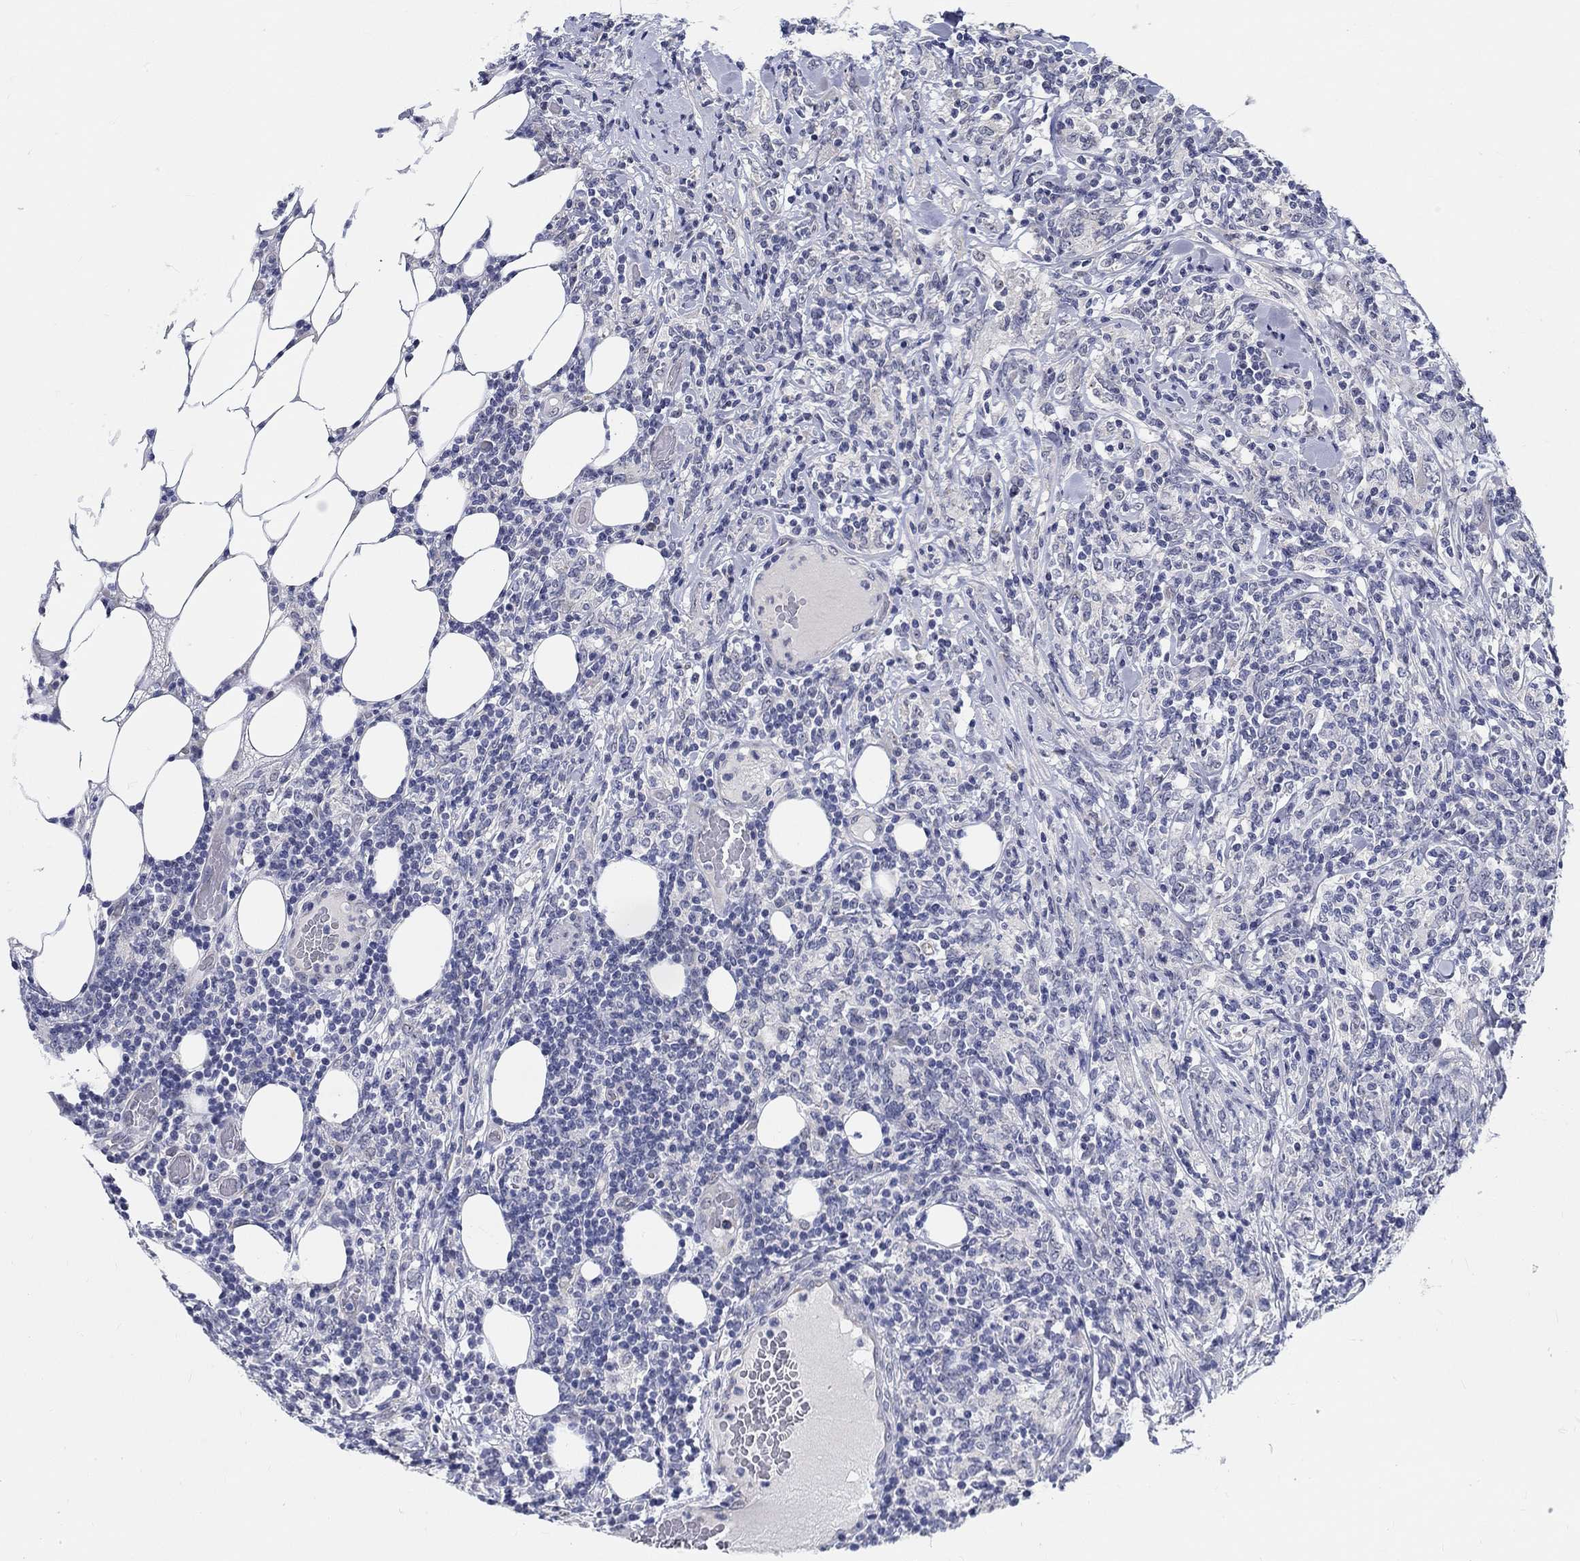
{"staining": {"intensity": "negative", "quantity": "none", "location": "none"}, "tissue": "lymphoma", "cell_type": "Tumor cells", "image_type": "cancer", "snomed": [{"axis": "morphology", "description": "Malignant lymphoma, non-Hodgkin's type, High grade"}, {"axis": "topography", "description": "Lymph node"}], "caption": "Immunohistochemistry micrograph of human lymphoma stained for a protein (brown), which exhibits no expression in tumor cells.", "gene": "SMIM18", "patient": {"sex": "female", "age": 84}}